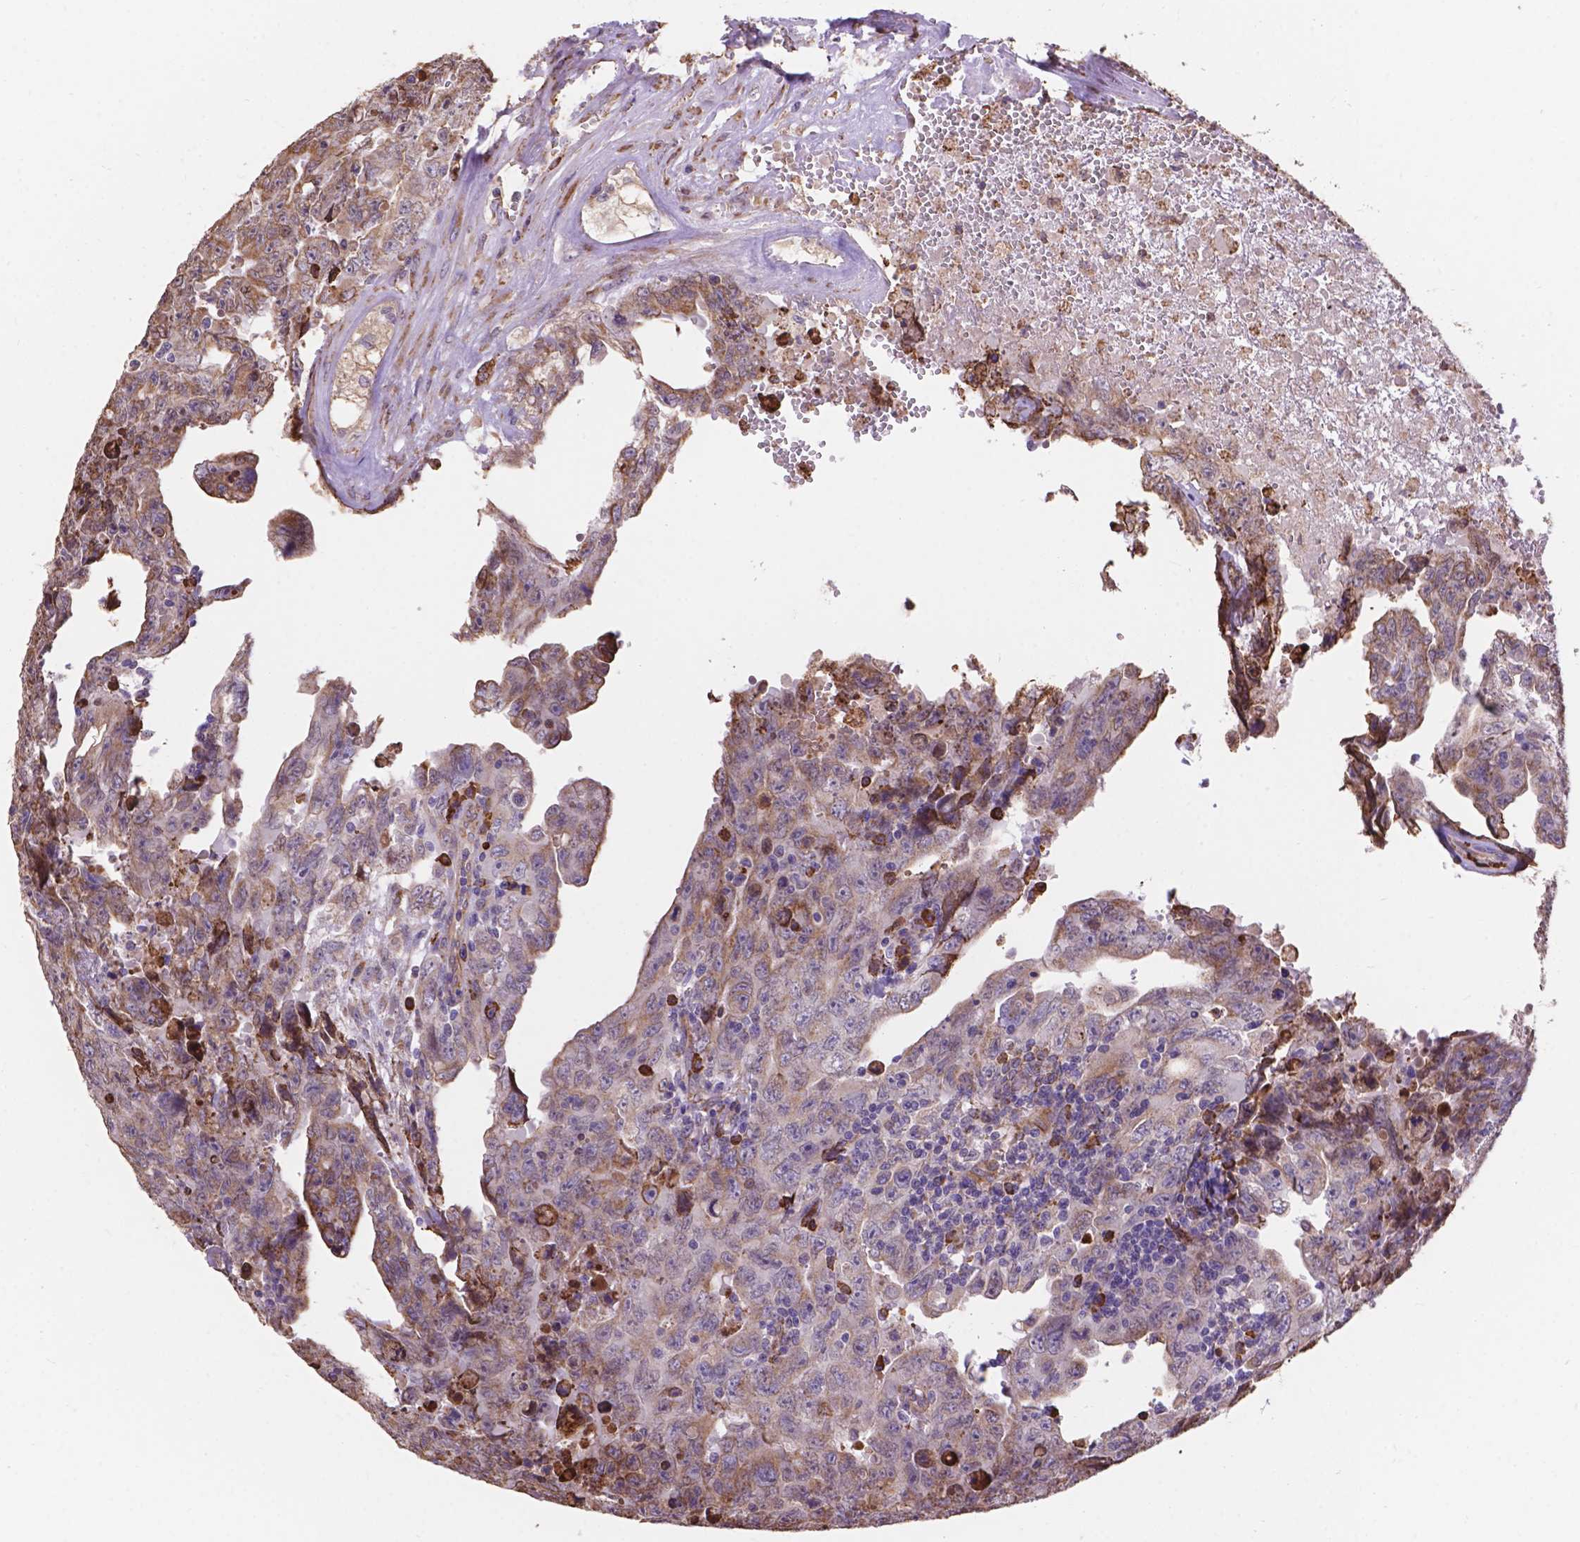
{"staining": {"intensity": "weak", "quantity": "25%-75%", "location": "cytoplasmic/membranous"}, "tissue": "testis cancer", "cell_type": "Tumor cells", "image_type": "cancer", "snomed": [{"axis": "morphology", "description": "Carcinoma, Embryonal, NOS"}, {"axis": "topography", "description": "Testis"}], "caption": "Protein expression analysis of testis cancer (embryonal carcinoma) shows weak cytoplasmic/membranous positivity in about 25%-75% of tumor cells.", "gene": "IPO11", "patient": {"sex": "male", "age": 24}}